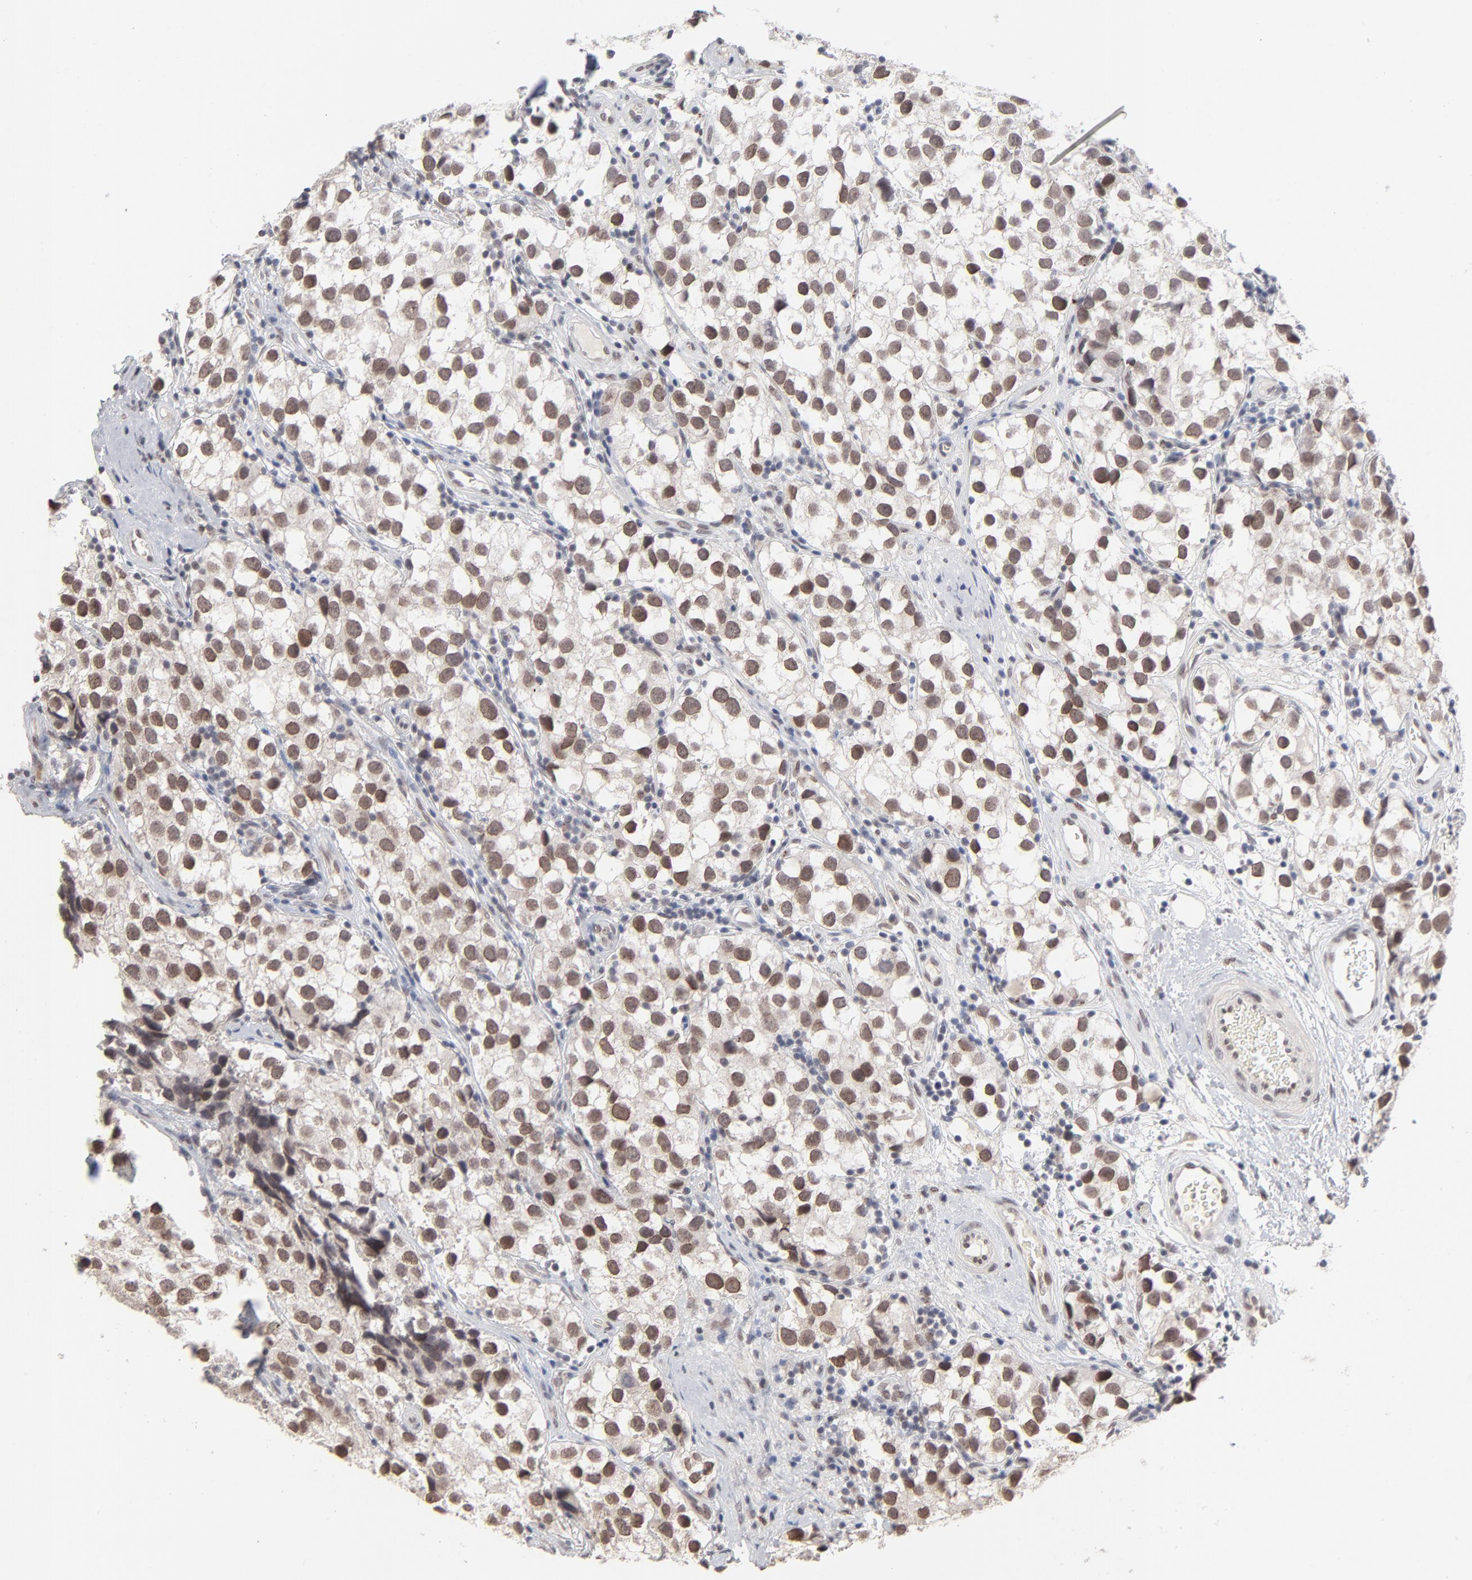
{"staining": {"intensity": "weak", "quantity": ">75%", "location": "nuclear"}, "tissue": "testis cancer", "cell_type": "Tumor cells", "image_type": "cancer", "snomed": [{"axis": "morphology", "description": "Seminoma, NOS"}, {"axis": "topography", "description": "Testis"}], "caption": "Testis seminoma was stained to show a protein in brown. There is low levels of weak nuclear staining in about >75% of tumor cells. (IHC, brightfield microscopy, high magnification).", "gene": "MBIP", "patient": {"sex": "male", "age": 39}}